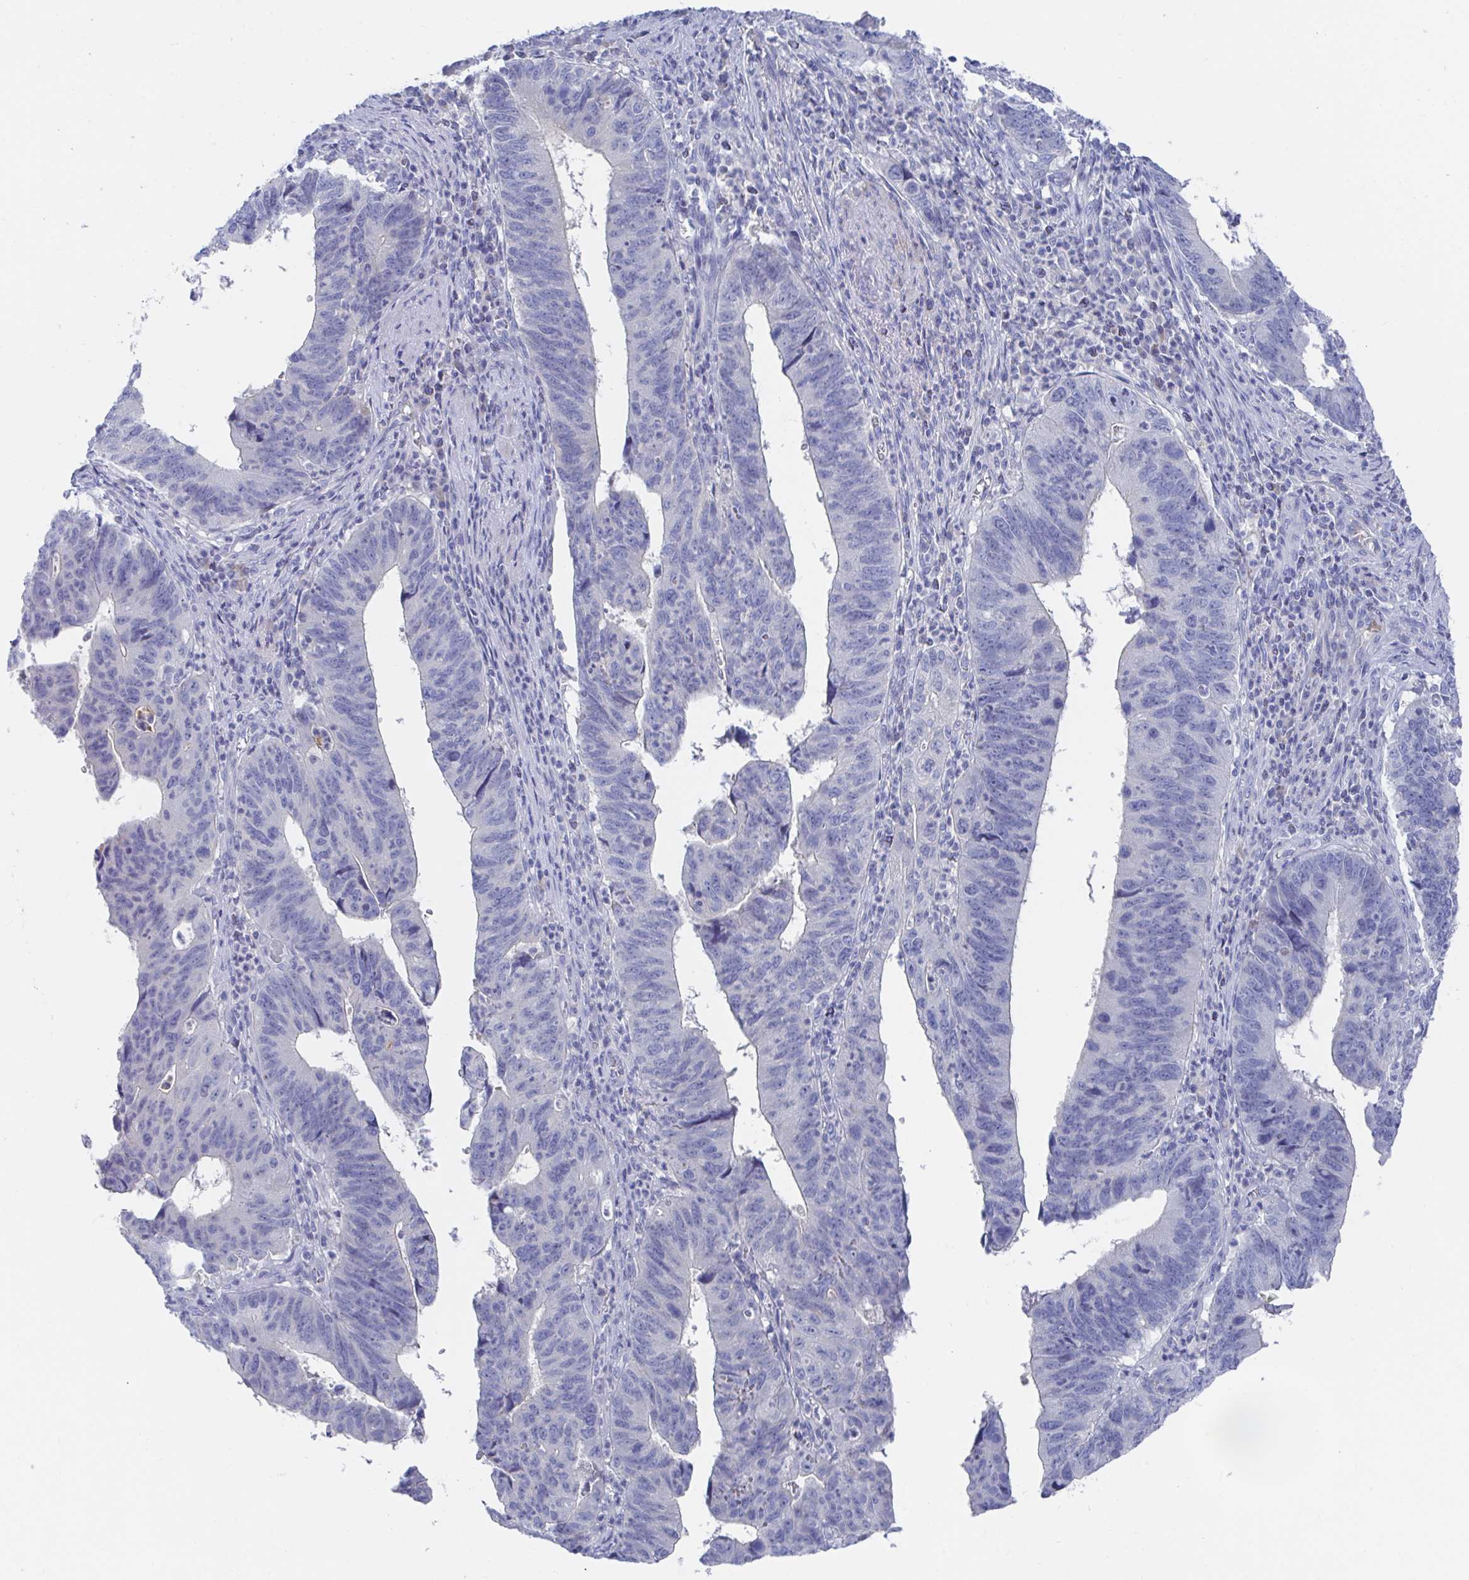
{"staining": {"intensity": "negative", "quantity": "none", "location": "none"}, "tissue": "stomach cancer", "cell_type": "Tumor cells", "image_type": "cancer", "snomed": [{"axis": "morphology", "description": "Adenocarcinoma, NOS"}, {"axis": "topography", "description": "Stomach"}], "caption": "High power microscopy histopathology image of an immunohistochemistry (IHC) micrograph of stomach cancer, revealing no significant positivity in tumor cells.", "gene": "TNFAIP6", "patient": {"sex": "male", "age": 59}}